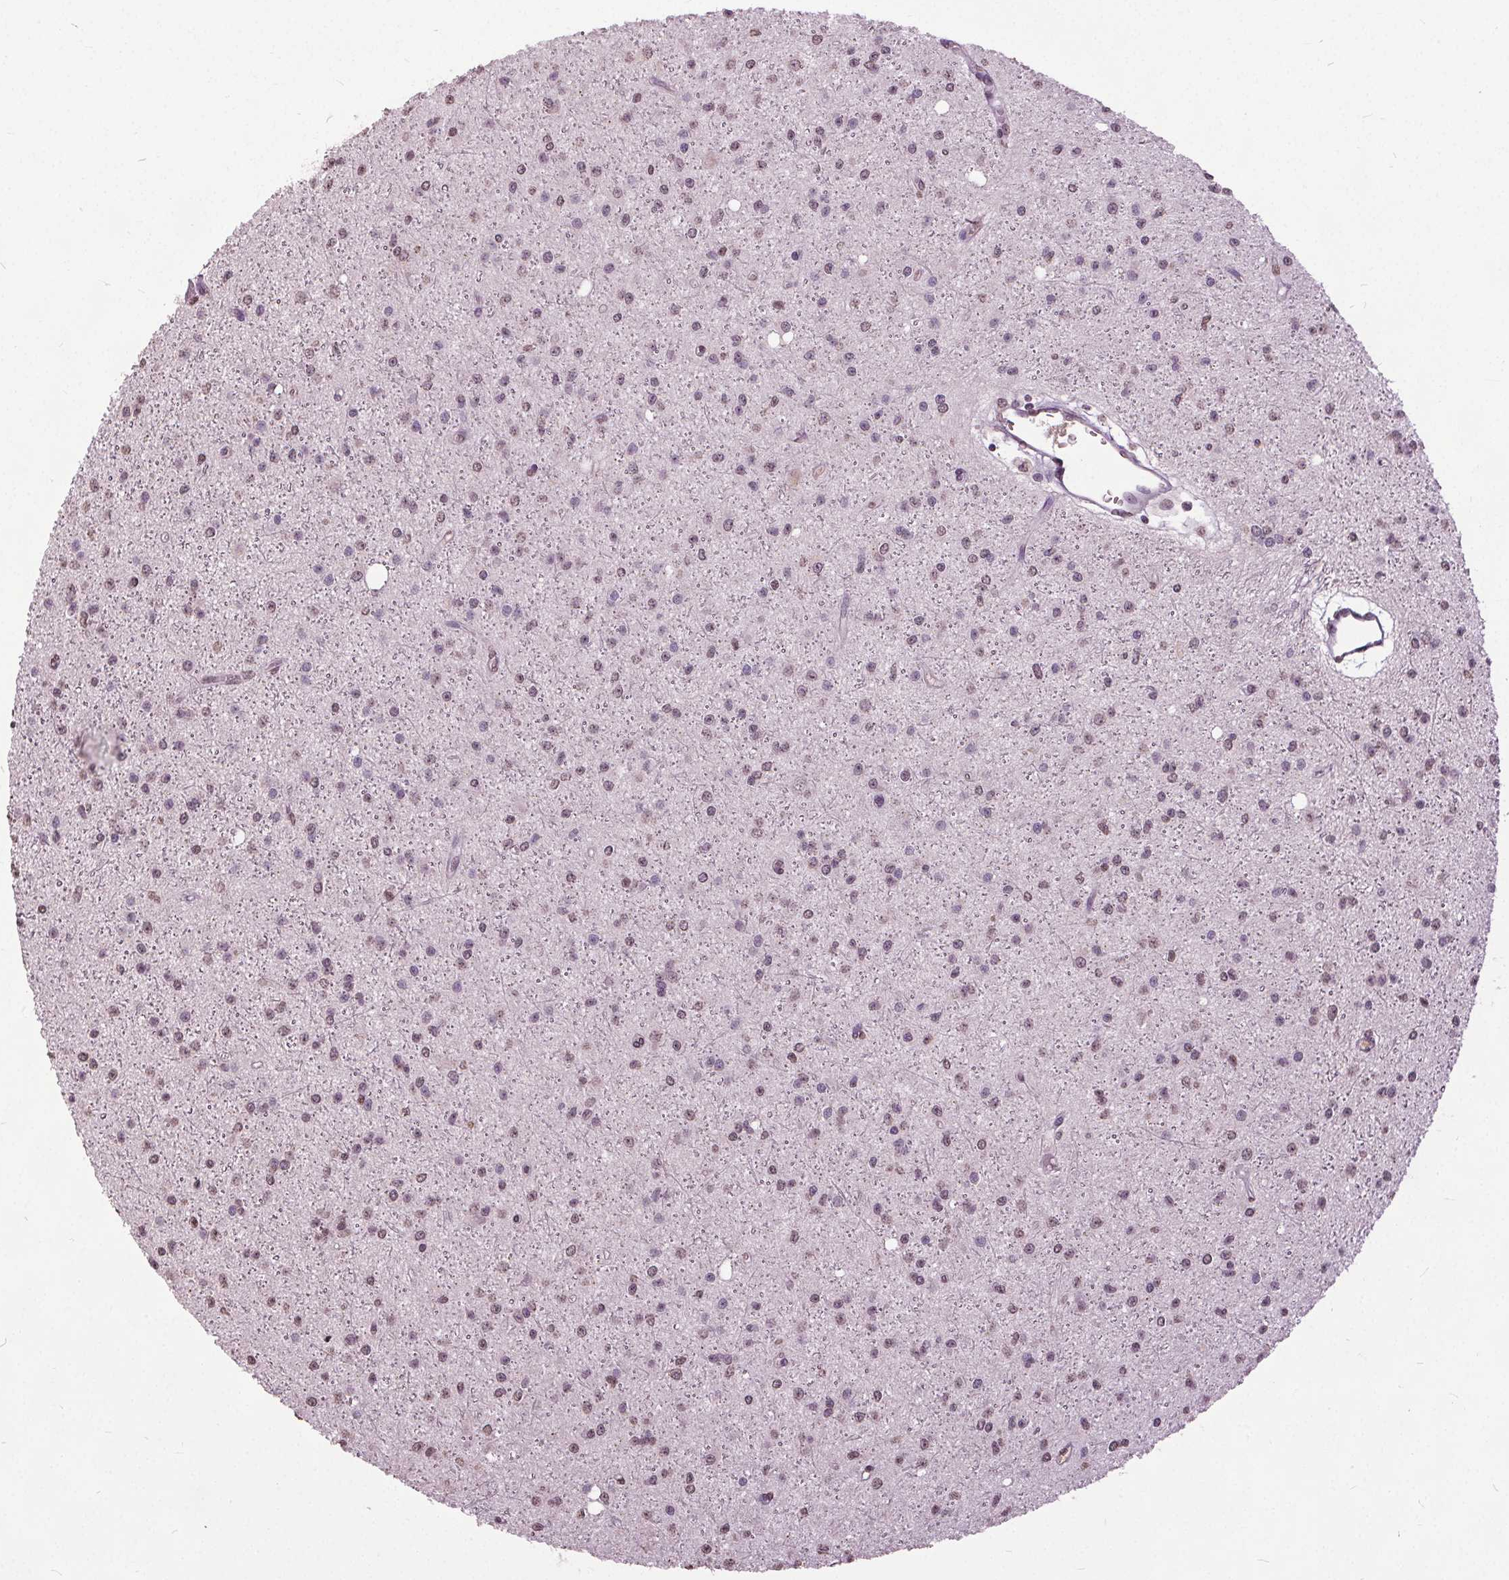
{"staining": {"intensity": "weak", "quantity": "25%-75%", "location": "nuclear"}, "tissue": "glioma", "cell_type": "Tumor cells", "image_type": "cancer", "snomed": [{"axis": "morphology", "description": "Glioma, malignant, Low grade"}, {"axis": "topography", "description": "Brain"}], "caption": "Immunohistochemical staining of glioma demonstrates weak nuclear protein expression in approximately 25%-75% of tumor cells.", "gene": "CXCL16", "patient": {"sex": "male", "age": 27}}